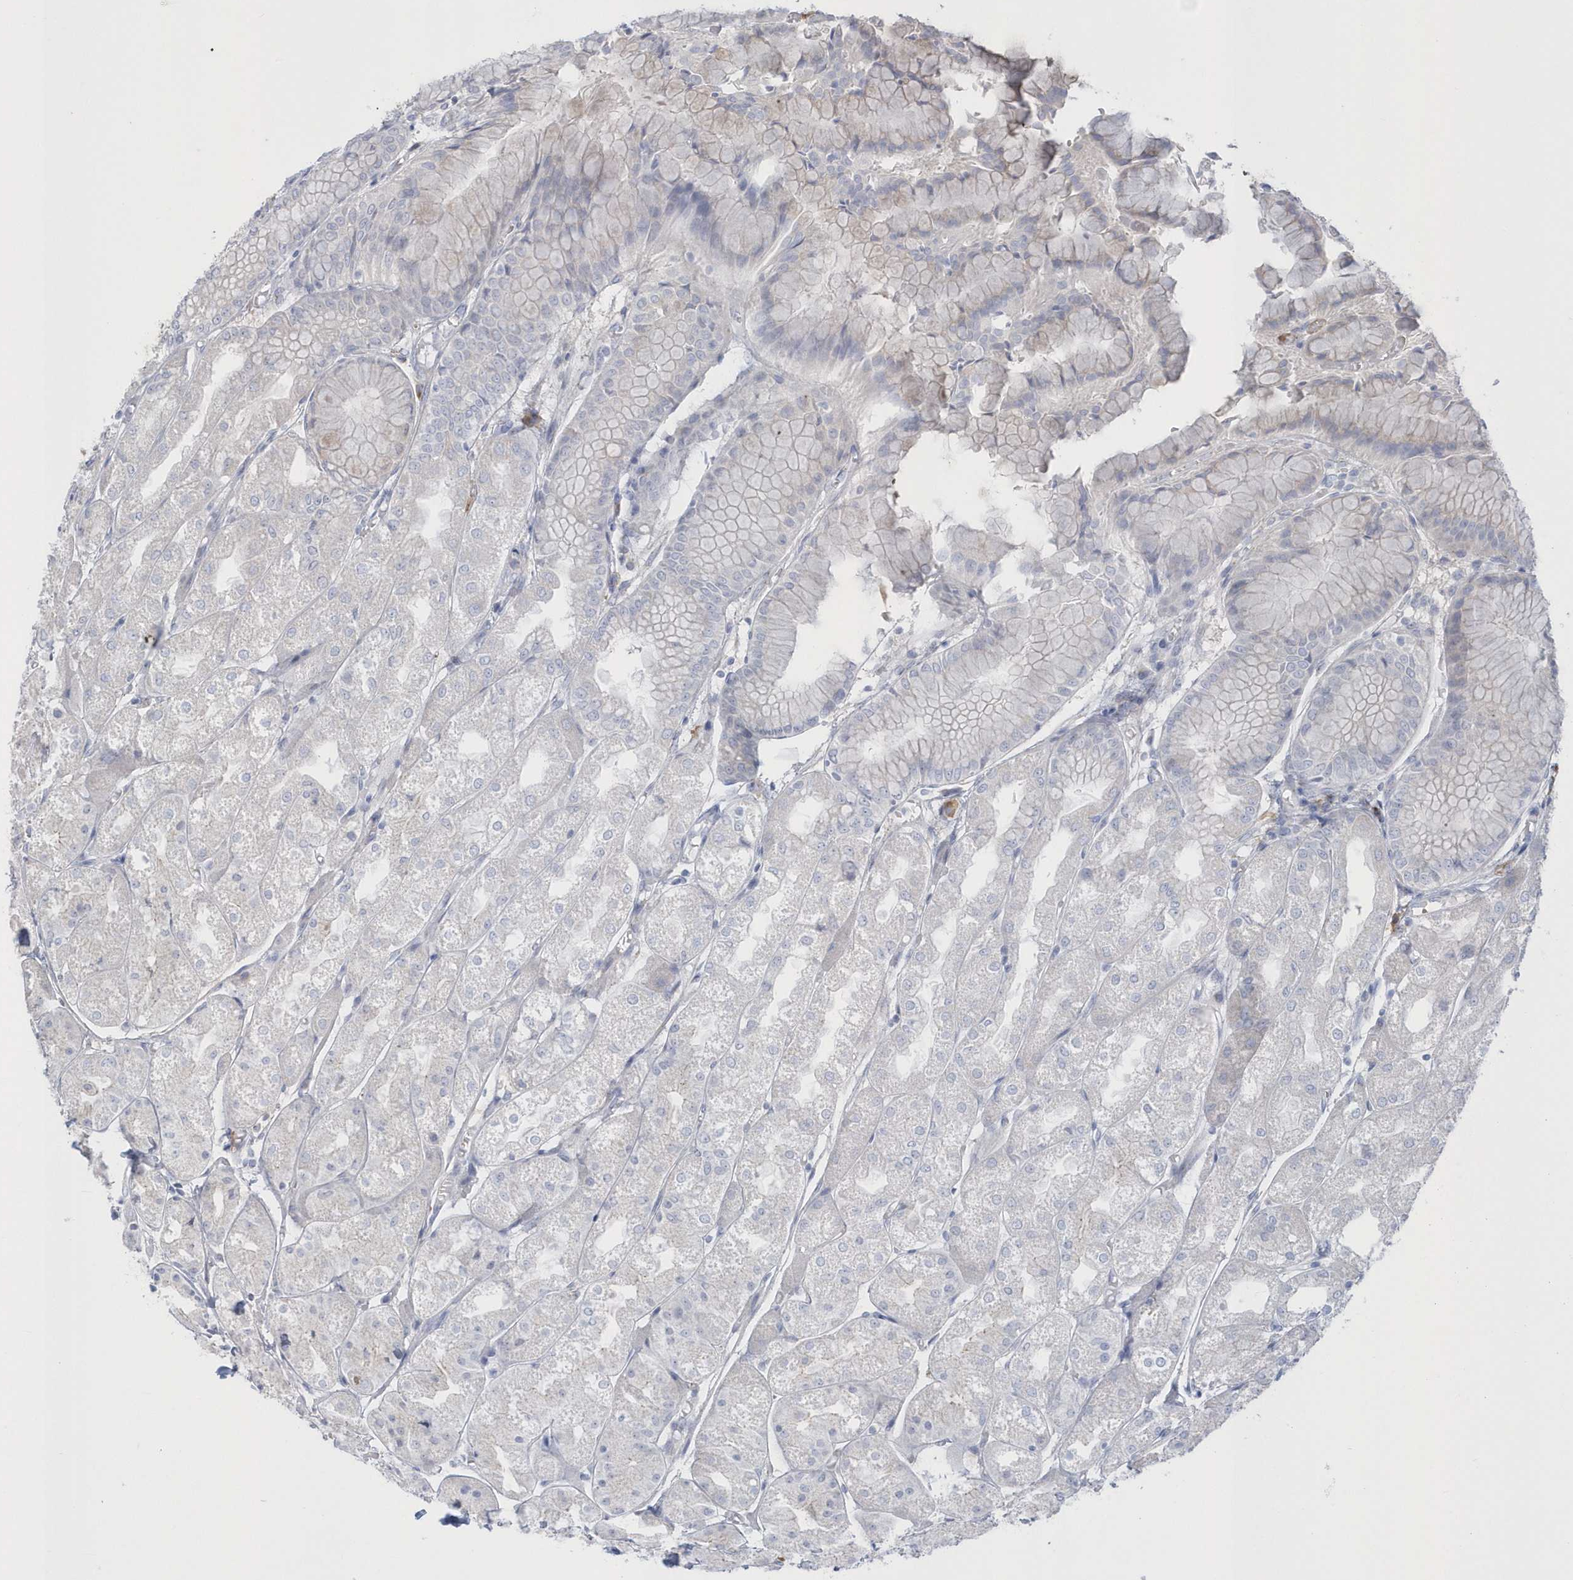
{"staining": {"intensity": "negative", "quantity": "none", "location": "none"}, "tissue": "stomach", "cell_type": "Glandular cells", "image_type": "normal", "snomed": [{"axis": "morphology", "description": "Normal tissue, NOS"}, {"axis": "topography", "description": "Stomach, upper"}], "caption": "Immunohistochemistry (IHC) micrograph of normal stomach stained for a protein (brown), which reveals no staining in glandular cells. (DAB IHC visualized using brightfield microscopy, high magnification).", "gene": "SEMA3D", "patient": {"sex": "male", "age": 72}}